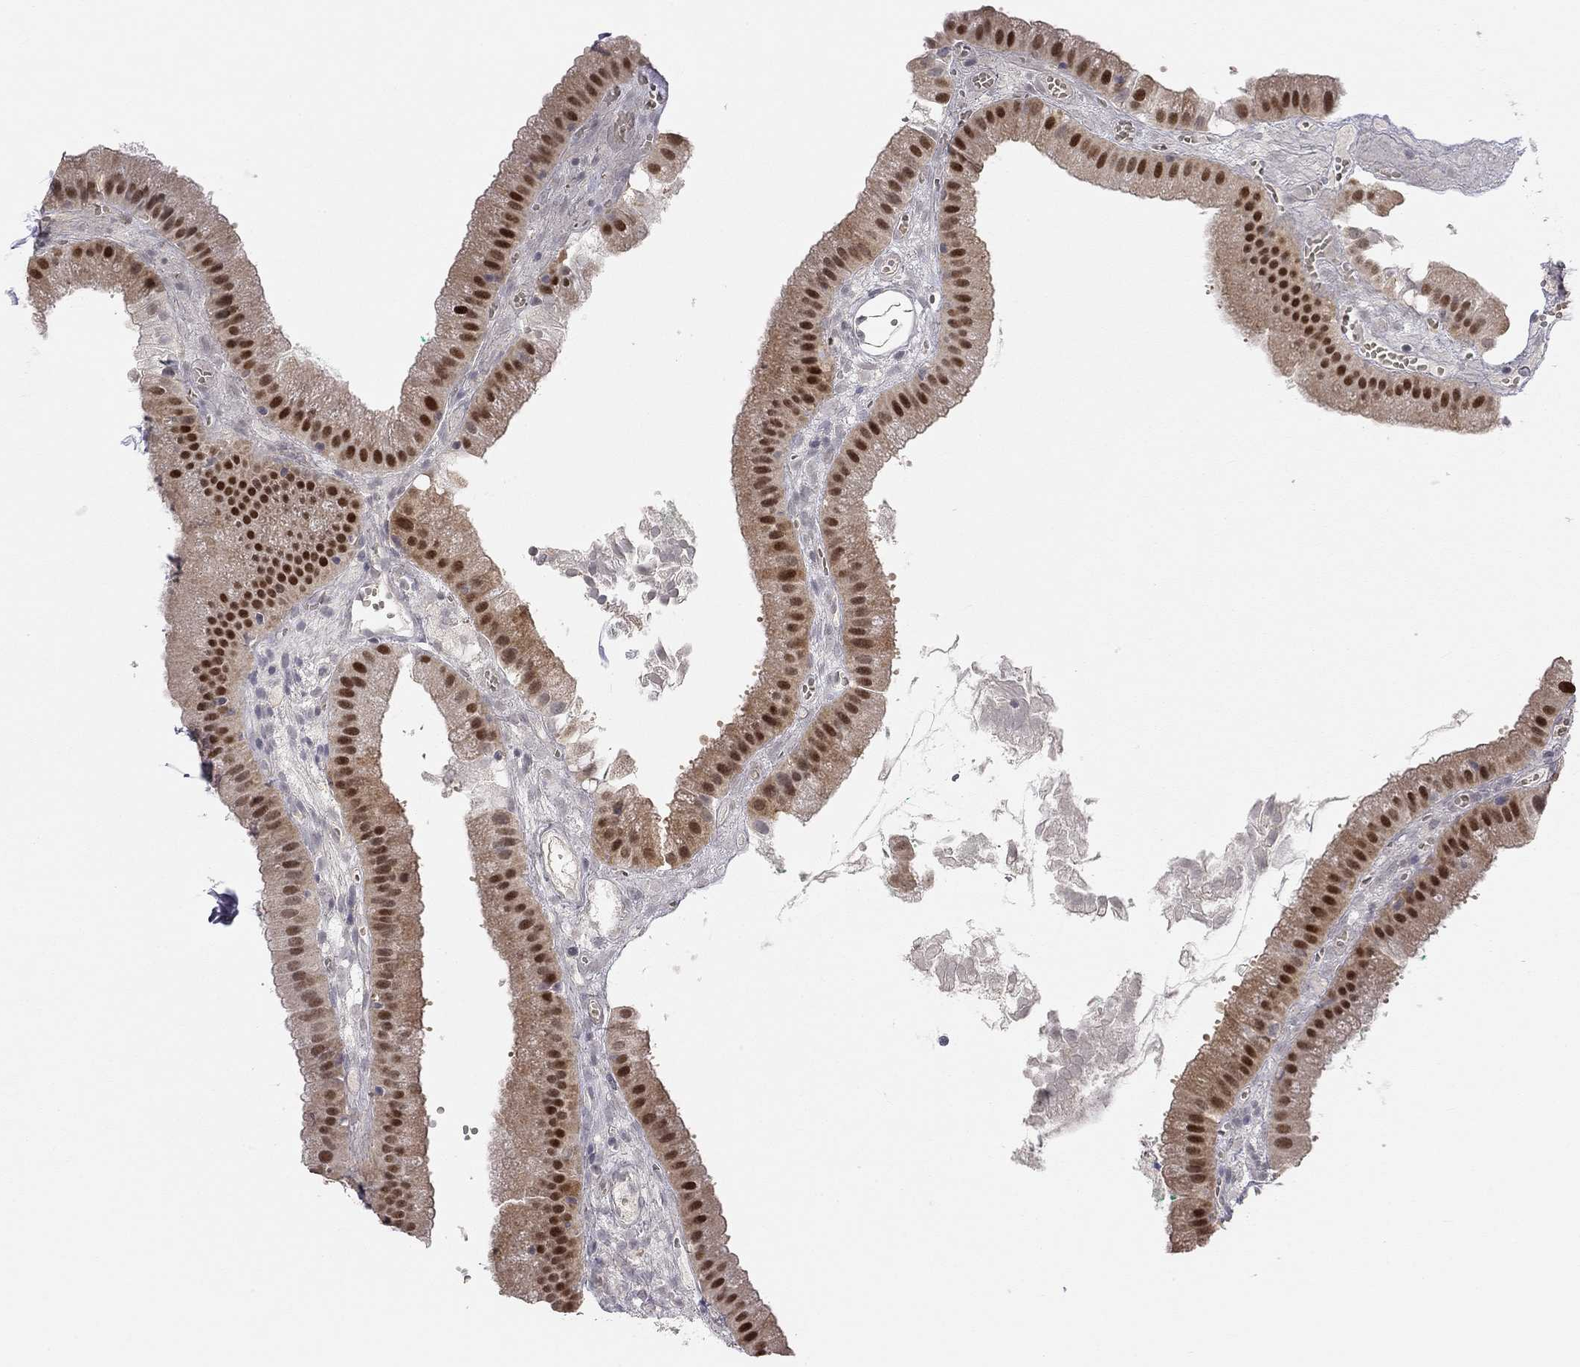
{"staining": {"intensity": "strong", "quantity": "25%-75%", "location": "nuclear"}, "tissue": "gallbladder", "cell_type": "Glandular cells", "image_type": "normal", "snomed": [{"axis": "morphology", "description": "Normal tissue, NOS"}, {"axis": "topography", "description": "Gallbladder"}], "caption": "This histopathology image reveals immunohistochemistry (IHC) staining of normal human gallbladder, with high strong nuclear staining in approximately 25%-75% of glandular cells.", "gene": "PAPSS2", "patient": {"sex": "male", "age": 67}}